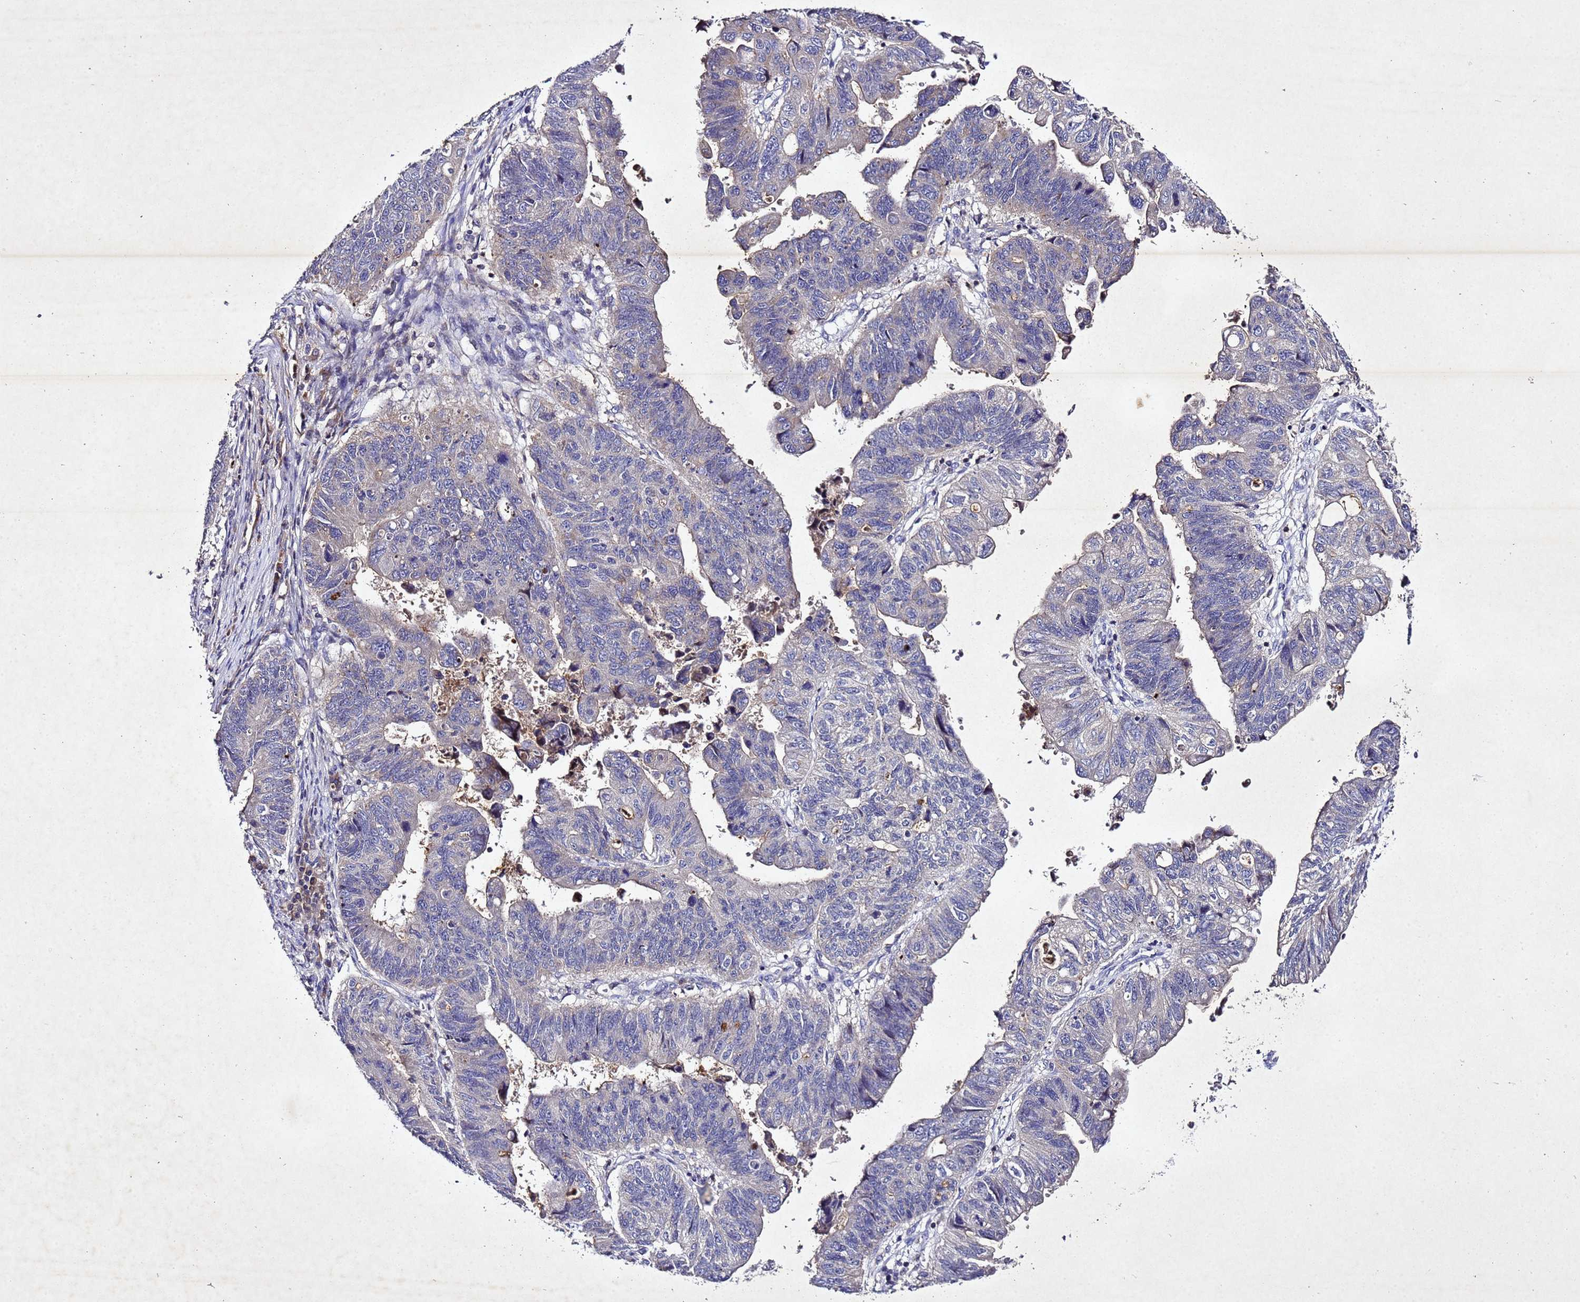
{"staining": {"intensity": "negative", "quantity": "none", "location": "none"}, "tissue": "stomach cancer", "cell_type": "Tumor cells", "image_type": "cancer", "snomed": [{"axis": "morphology", "description": "Adenocarcinoma, NOS"}, {"axis": "topography", "description": "Stomach"}], "caption": "This histopathology image is of stomach cancer (adenocarcinoma) stained with immunohistochemistry (IHC) to label a protein in brown with the nuclei are counter-stained blue. There is no staining in tumor cells.", "gene": "SV2B", "patient": {"sex": "male", "age": 59}}